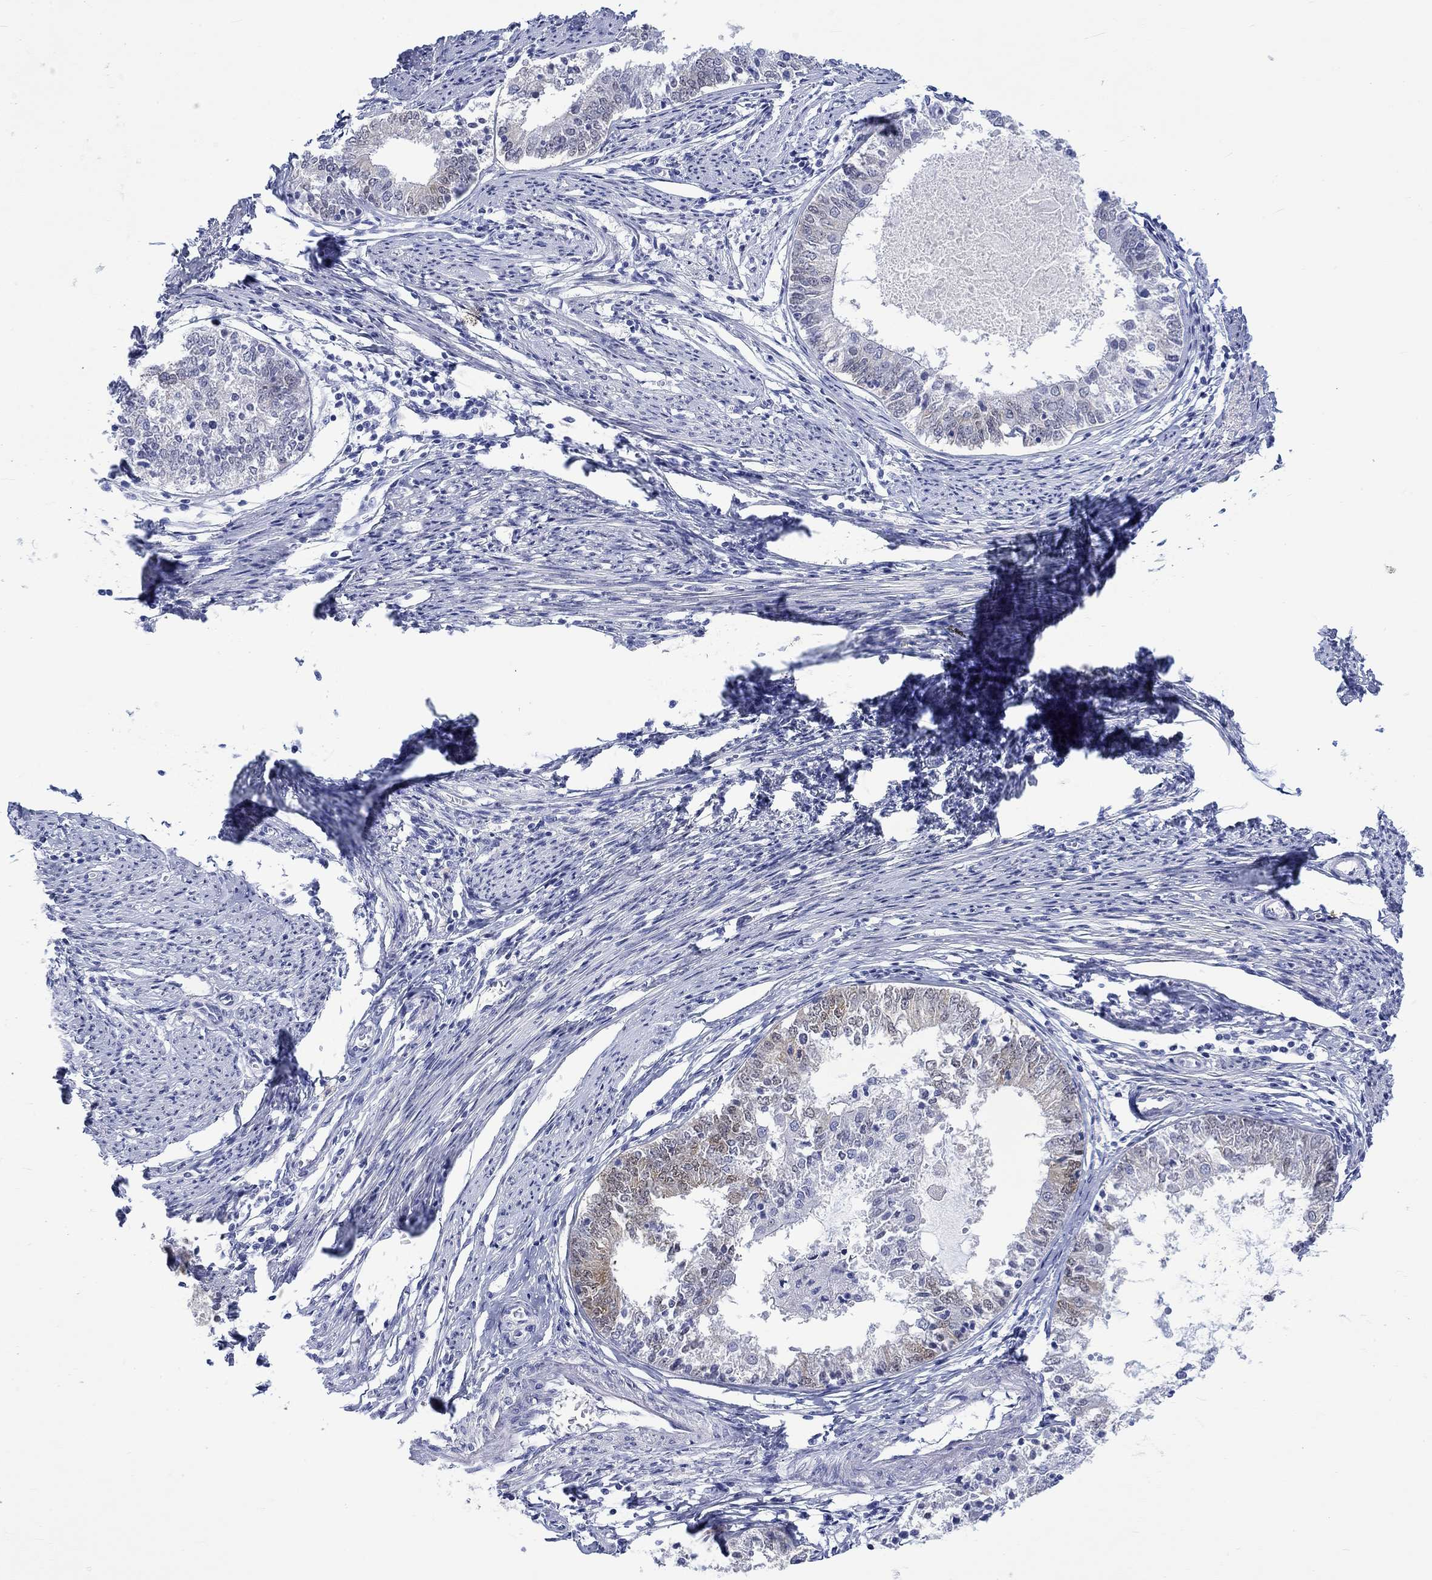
{"staining": {"intensity": "moderate", "quantity": "<25%", "location": "cytoplasmic/membranous"}, "tissue": "endometrial cancer", "cell_type": "Tumor cells", "image_type": "cancer", "snomed": [{"axis": "morphology", "description": "Adenocarcinoma, NOS"}, {"axis": "topography", "description": "Endometrium"}], "caption": "Adenocarcinoma (endometrial) stained with DAB (3,3'-diaminobenzidine) IHC demonstrates low levels of moderate cytoplasmic/membranous positivity in about <25% of tumor cells.", "gene": "MSI1", "patient": {"sex": "female", "age": 57}}